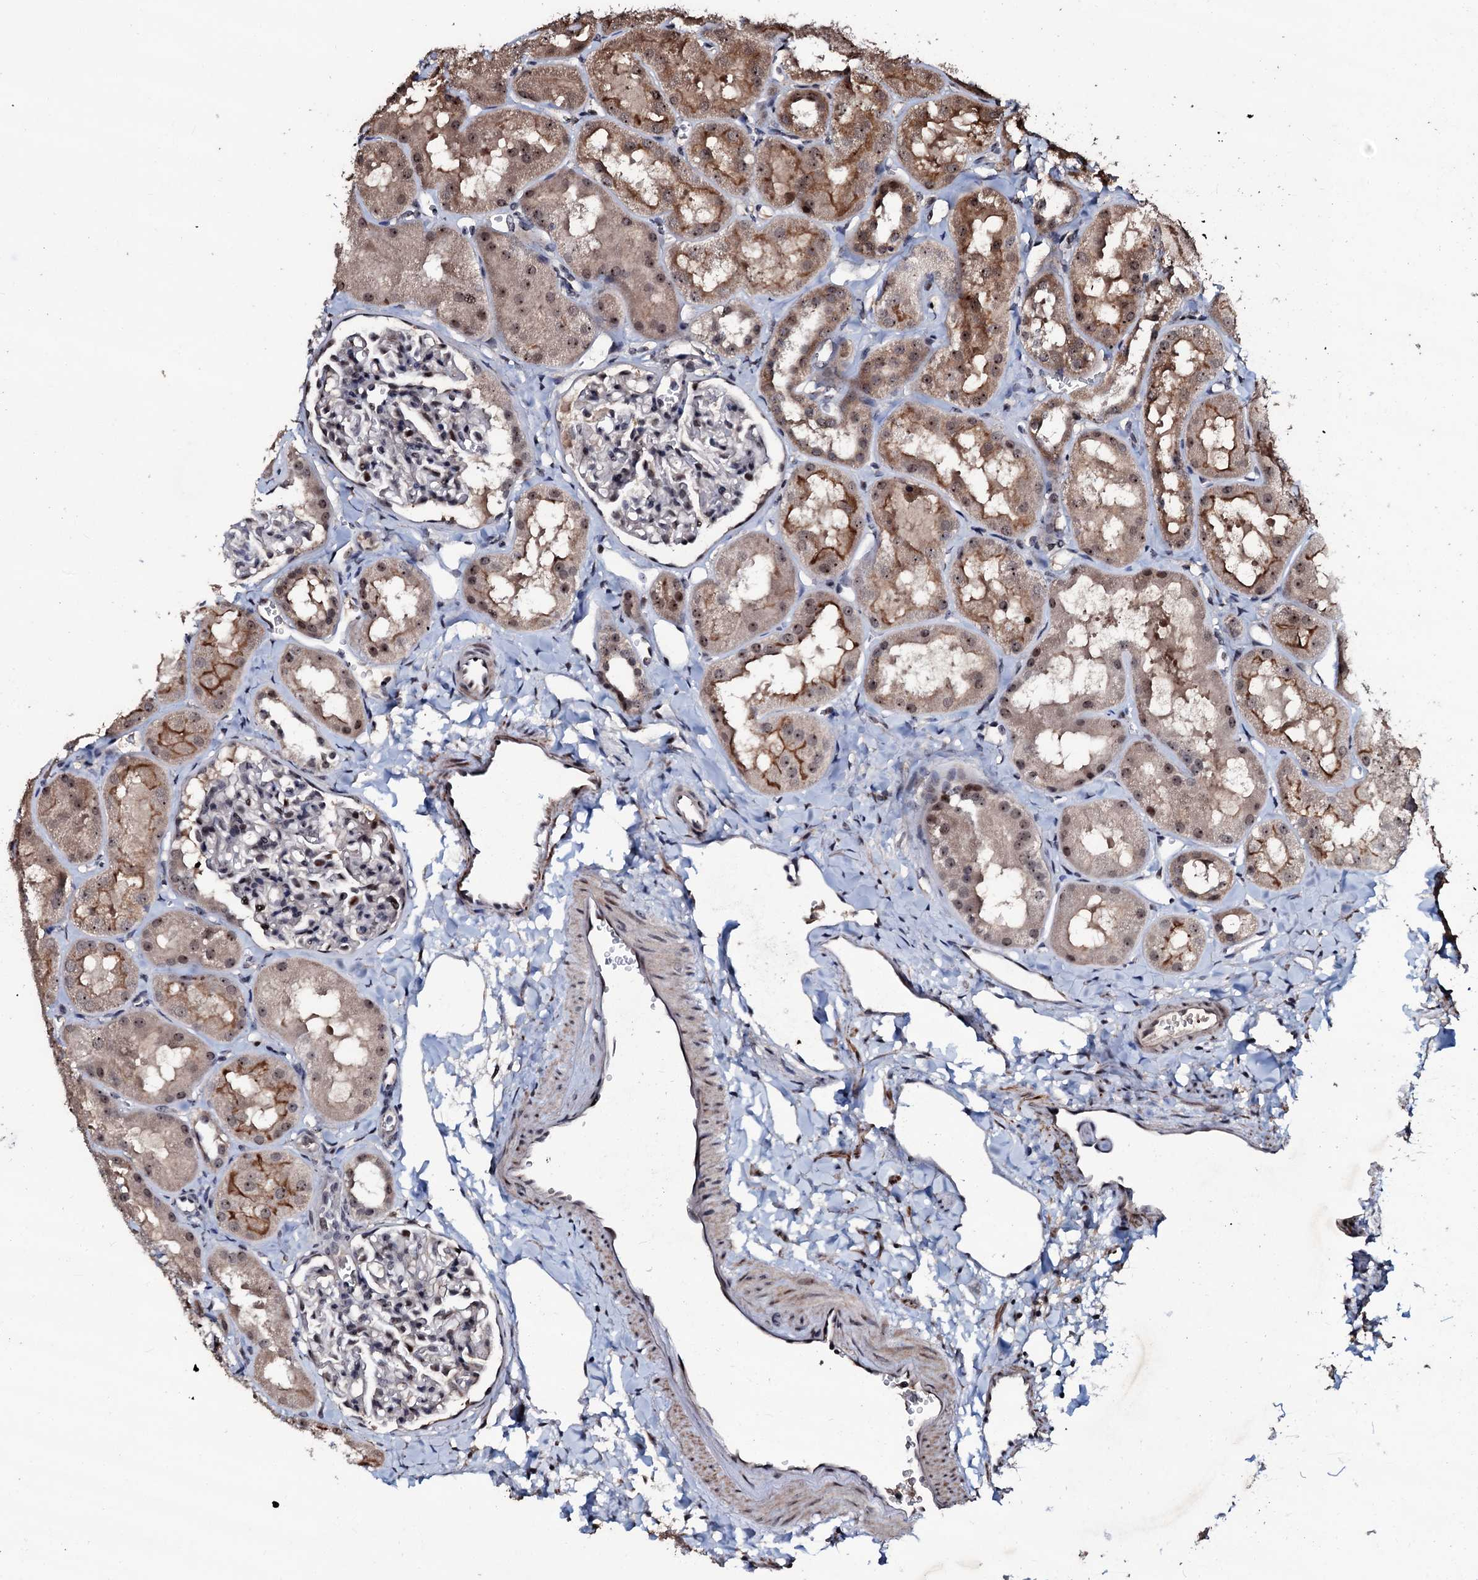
{"staining": {"intensity": "negative", "quantity": "none", "location": "none"}, "tissue": "kidney", "cell_type": "Cells in glomeruli", "image_type": "normal", "snomed": [{"axis": "morphology", "description": "Normal tissue, NOS"}, {"axis": "topography", "description": "Kidney"}, {"axis": "topography", "description": "Urinary bladder"}], "caption": "A histopathology image of kidney stained for a protein shows no brown staining in cells in glomeruli.", "gene": "SUPT7L", "patient": {"sex": "male", "age": 16}}